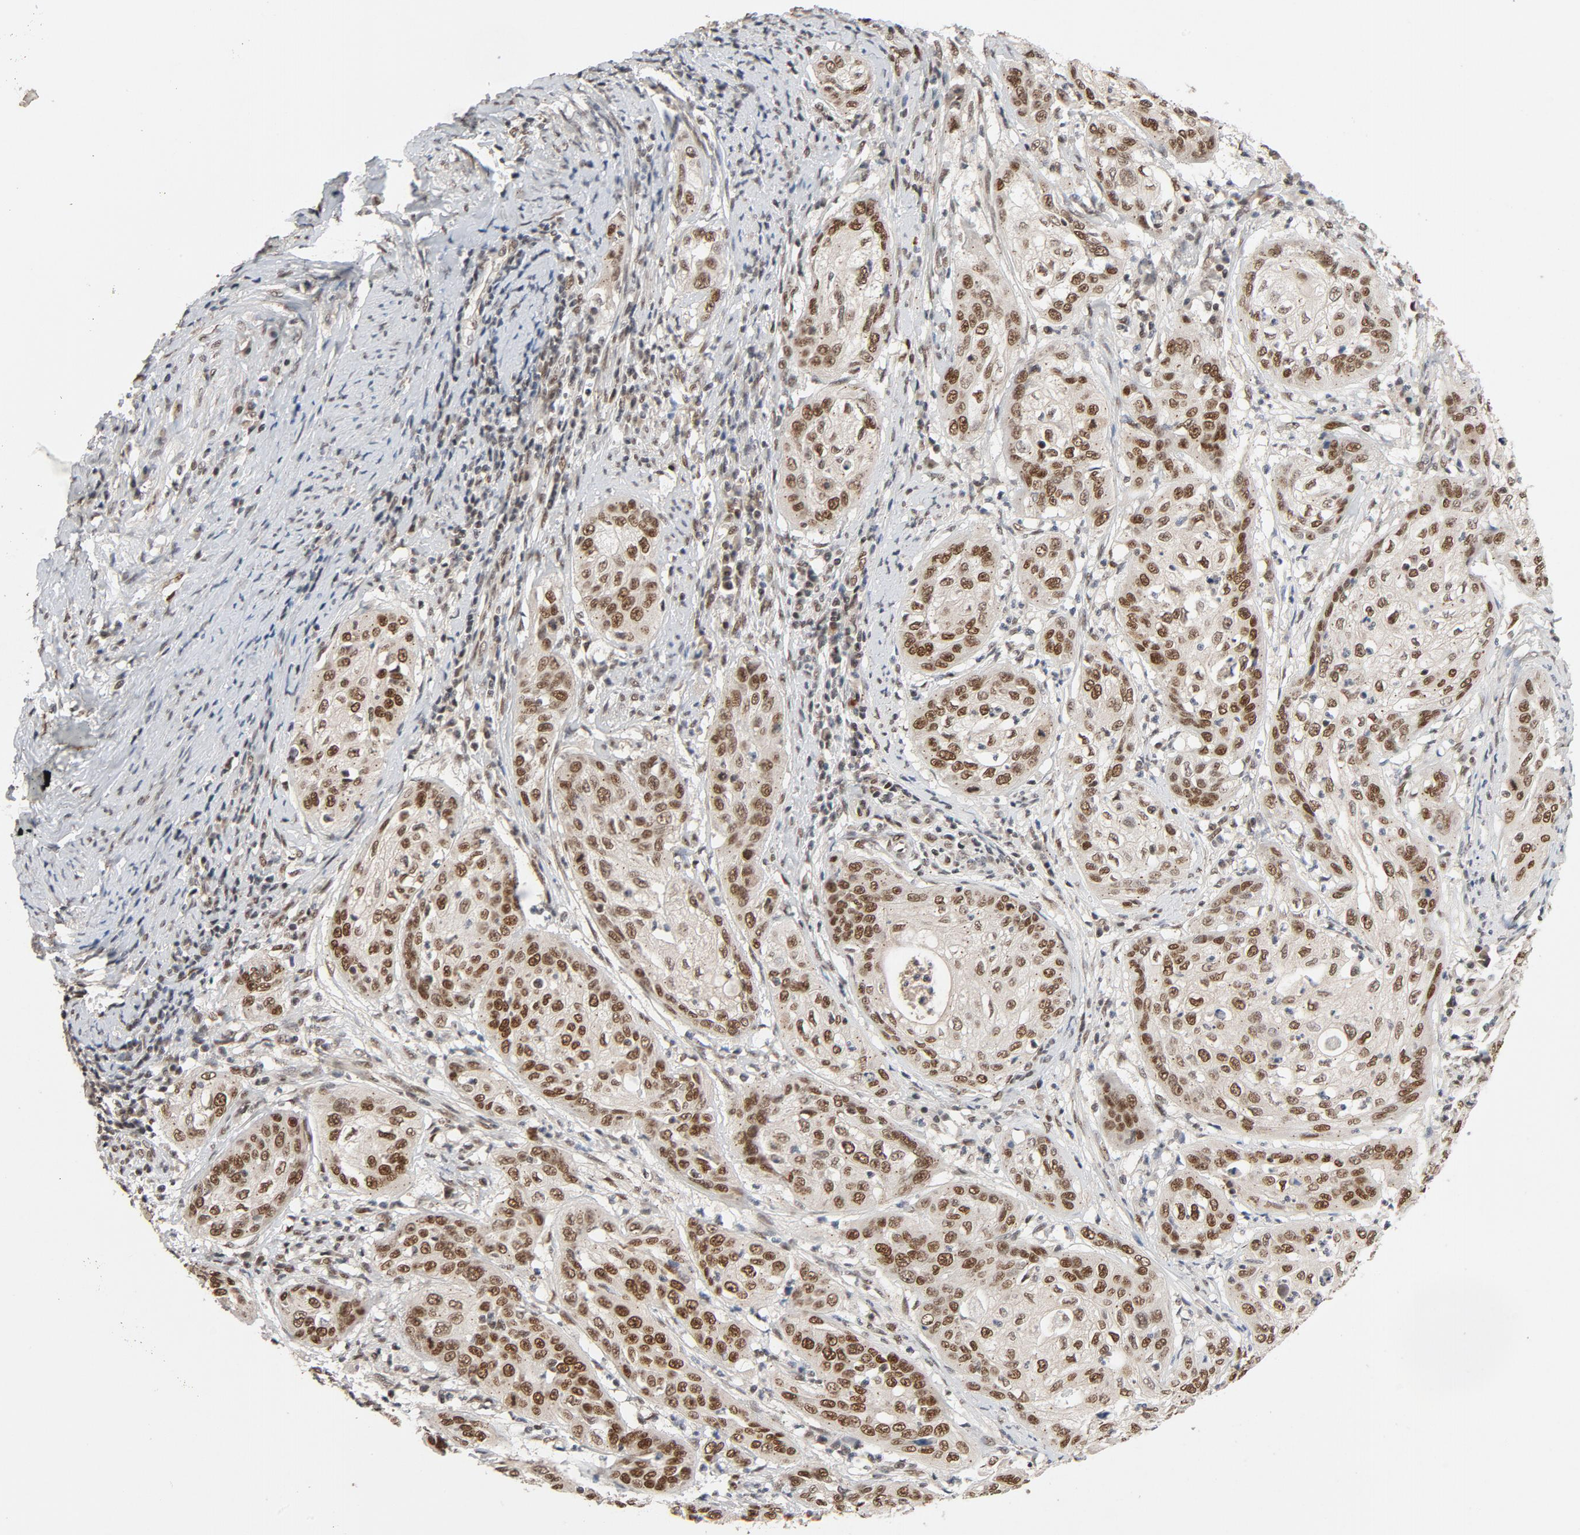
{"staining": {"intensity": "strong", "quantity": ">75%", "location": "nuclear"}, "tissue": "cervical cancer", "cell_type": "Tumor cells", "image_type": "cancer", "snomed": [{"axis": "morphology", "description": "Squamous cell carcinoma, NOS"}, {"axis": "topography", "description": "Cervix"}], "caption": "Cervical squamous cell carcinoma was stained to show a protein in brown. There is high levels of strong nuclear expression in approximately >75% of tumor cells.", "gene": "SMARCD1", "patient": {"sex": "female", "age": 41}}